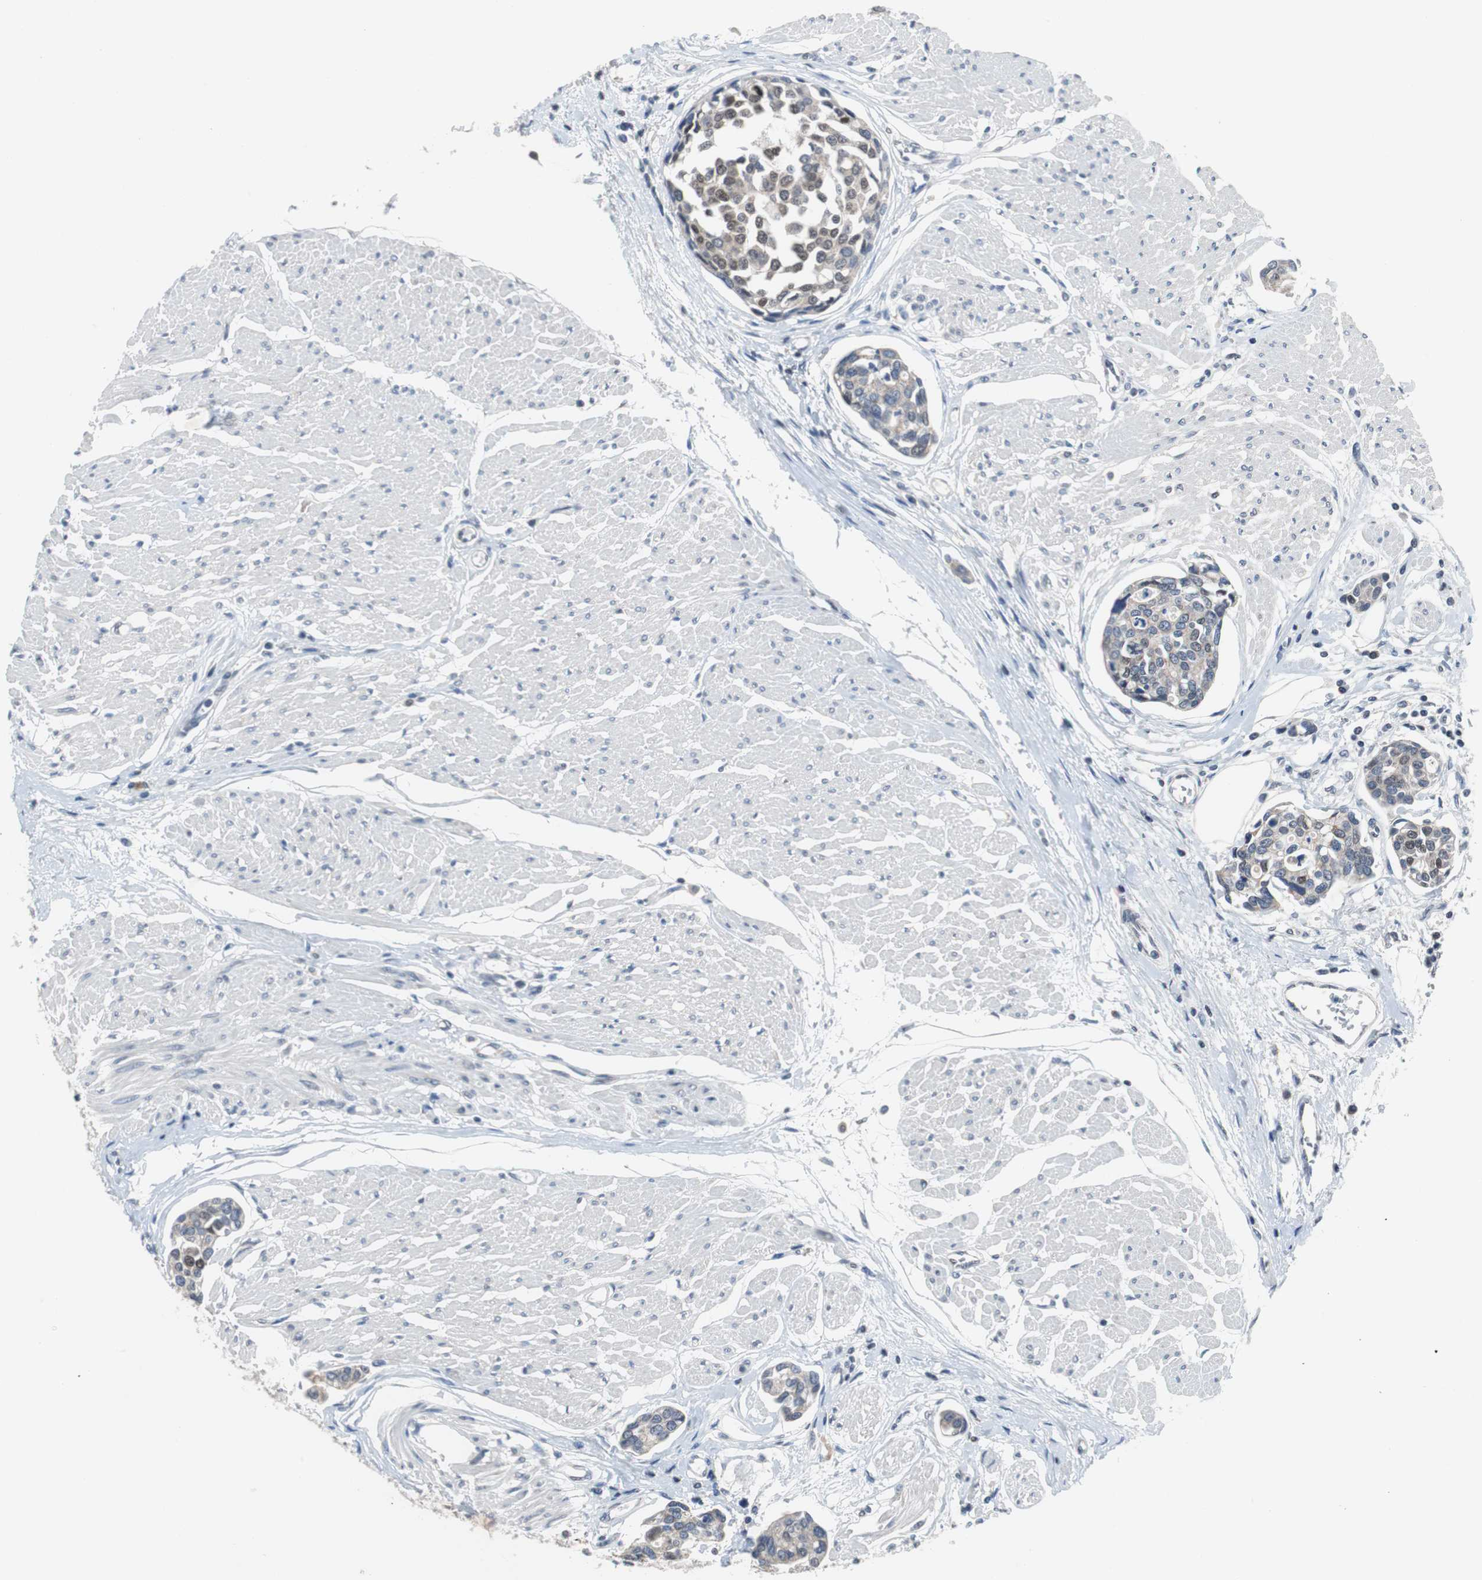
{"staining": {"intensity": "weak", "quantity": "<25%", "location": "nuclear"}, "tissue": "urothelial cancer", "cell_type": "Tumor cells", "image_type": "cancer", "snomed": [{"axis": "morphology", "description": "Urothelial carcinoma, High grade"}, {"axis": "topography", "description": "Urinary bladder"}], "caption": "A high-resolution photomicrograph shows immunohistochemistry staining of urothelial carcinoma (high-grade), which displays no significant staining in tumor cells.", "gene": "TP63", "patient": {"sex": "male", "age": 78}}